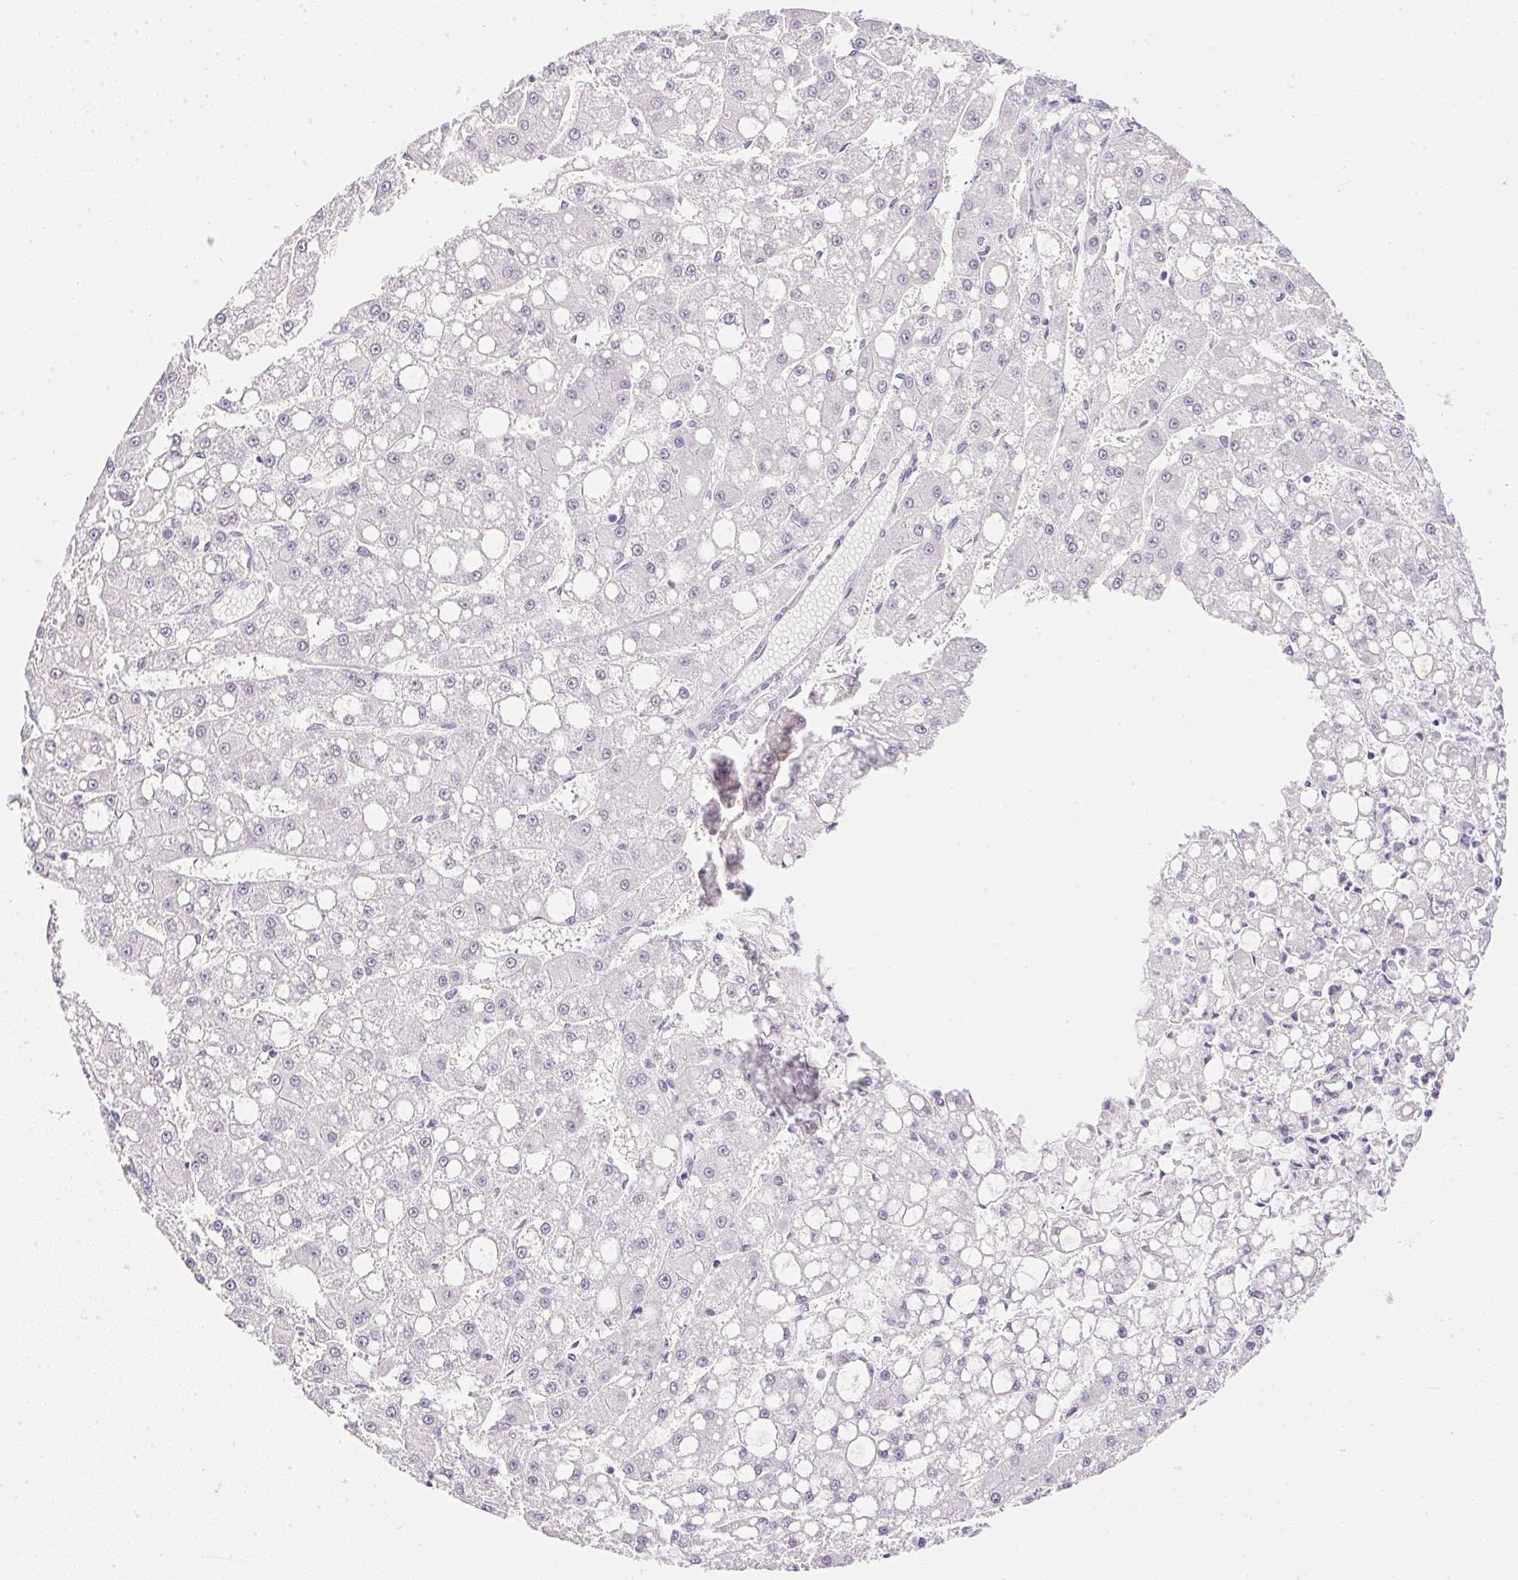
{"staining": {"intensity": "negative", "quantity": "none", "location": "none"}, "tissue": "liver cancer", "cell_type": "Tumor cells", "image_type": "cancer", "snomed": [{"axis": "morphology", "description": "Carcinoma, Hepatocellular, NOS"}, {"axis": "topography", "description": "Liver"}], "caption": "Tumor cells are negative for protein expression in human hepatocellular carcinoma (liver).", "gene": "CPB1", "patient": {"sex": "male", "age": 67}}